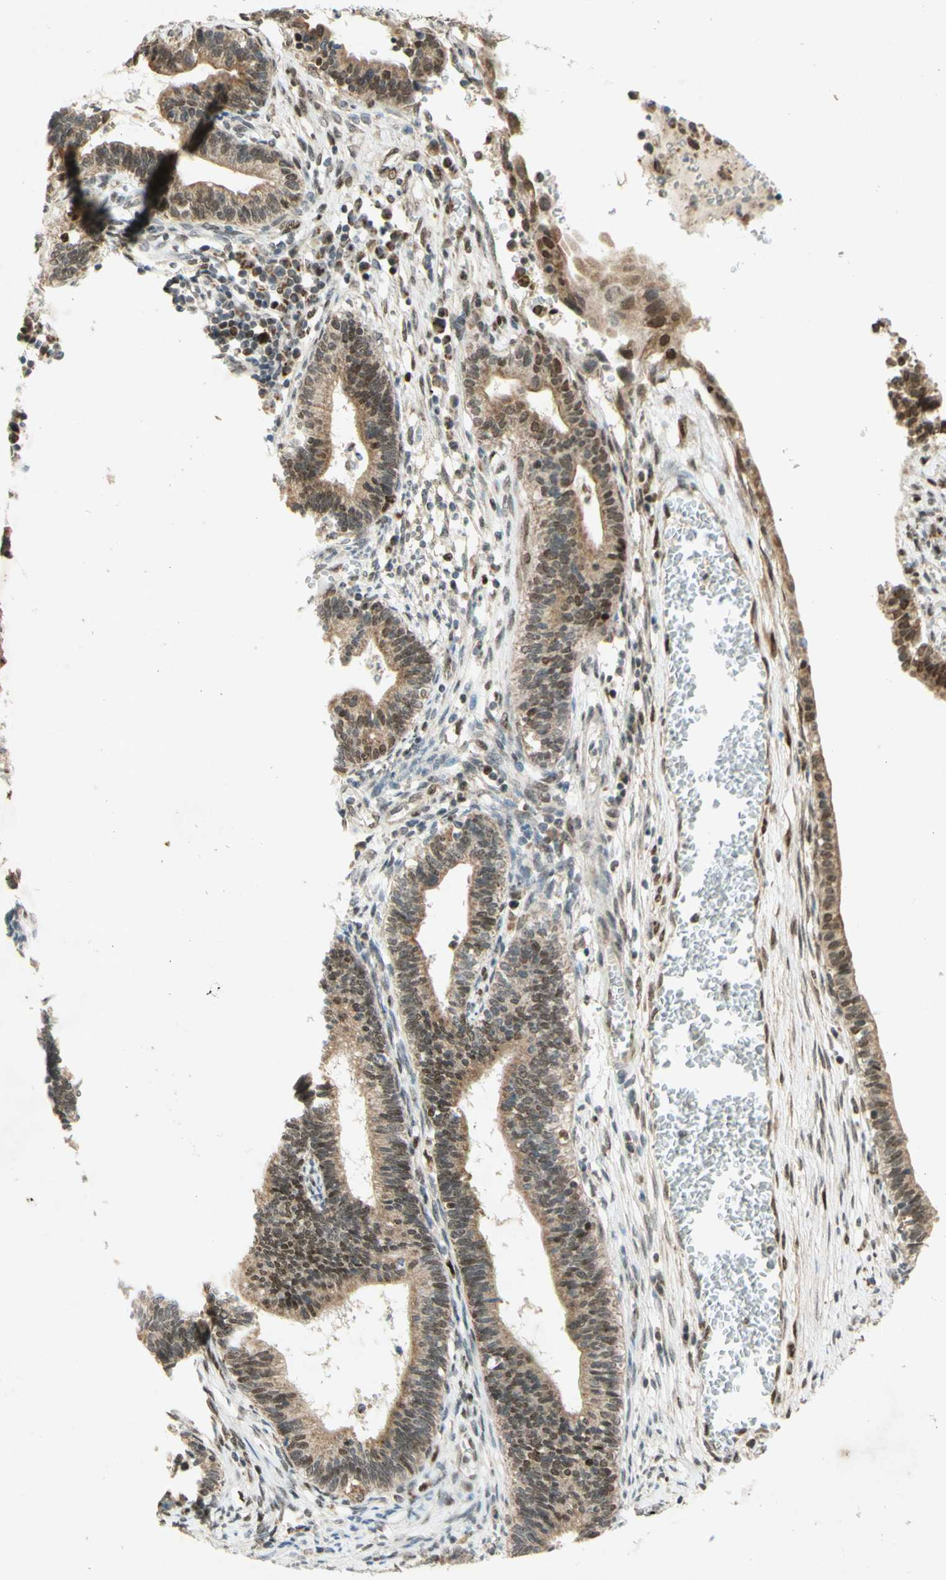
{"staining": {"intensity": "weak", "quantity": ">75%", "location": "cytoplasmic/membranous,nuclear"}, "tissue": "cervical cancer", "cell_type": "Tumor cells", "image_type": "cancer", "snomed": [{"axis": "morphology", "description": "Adenocarcinoma, NOS"}, {"axis": "topography", "description": "Cervix"}], "caption": "A high-resolution image shows immunohistochemistry staining of cervical cancer, which exhibits weak cytoplasmic/membranous and nuclear expression in about >75% of tumor cells.", "gene": "DNMT3A", "patient": {"sex": "female", "age": 44}}